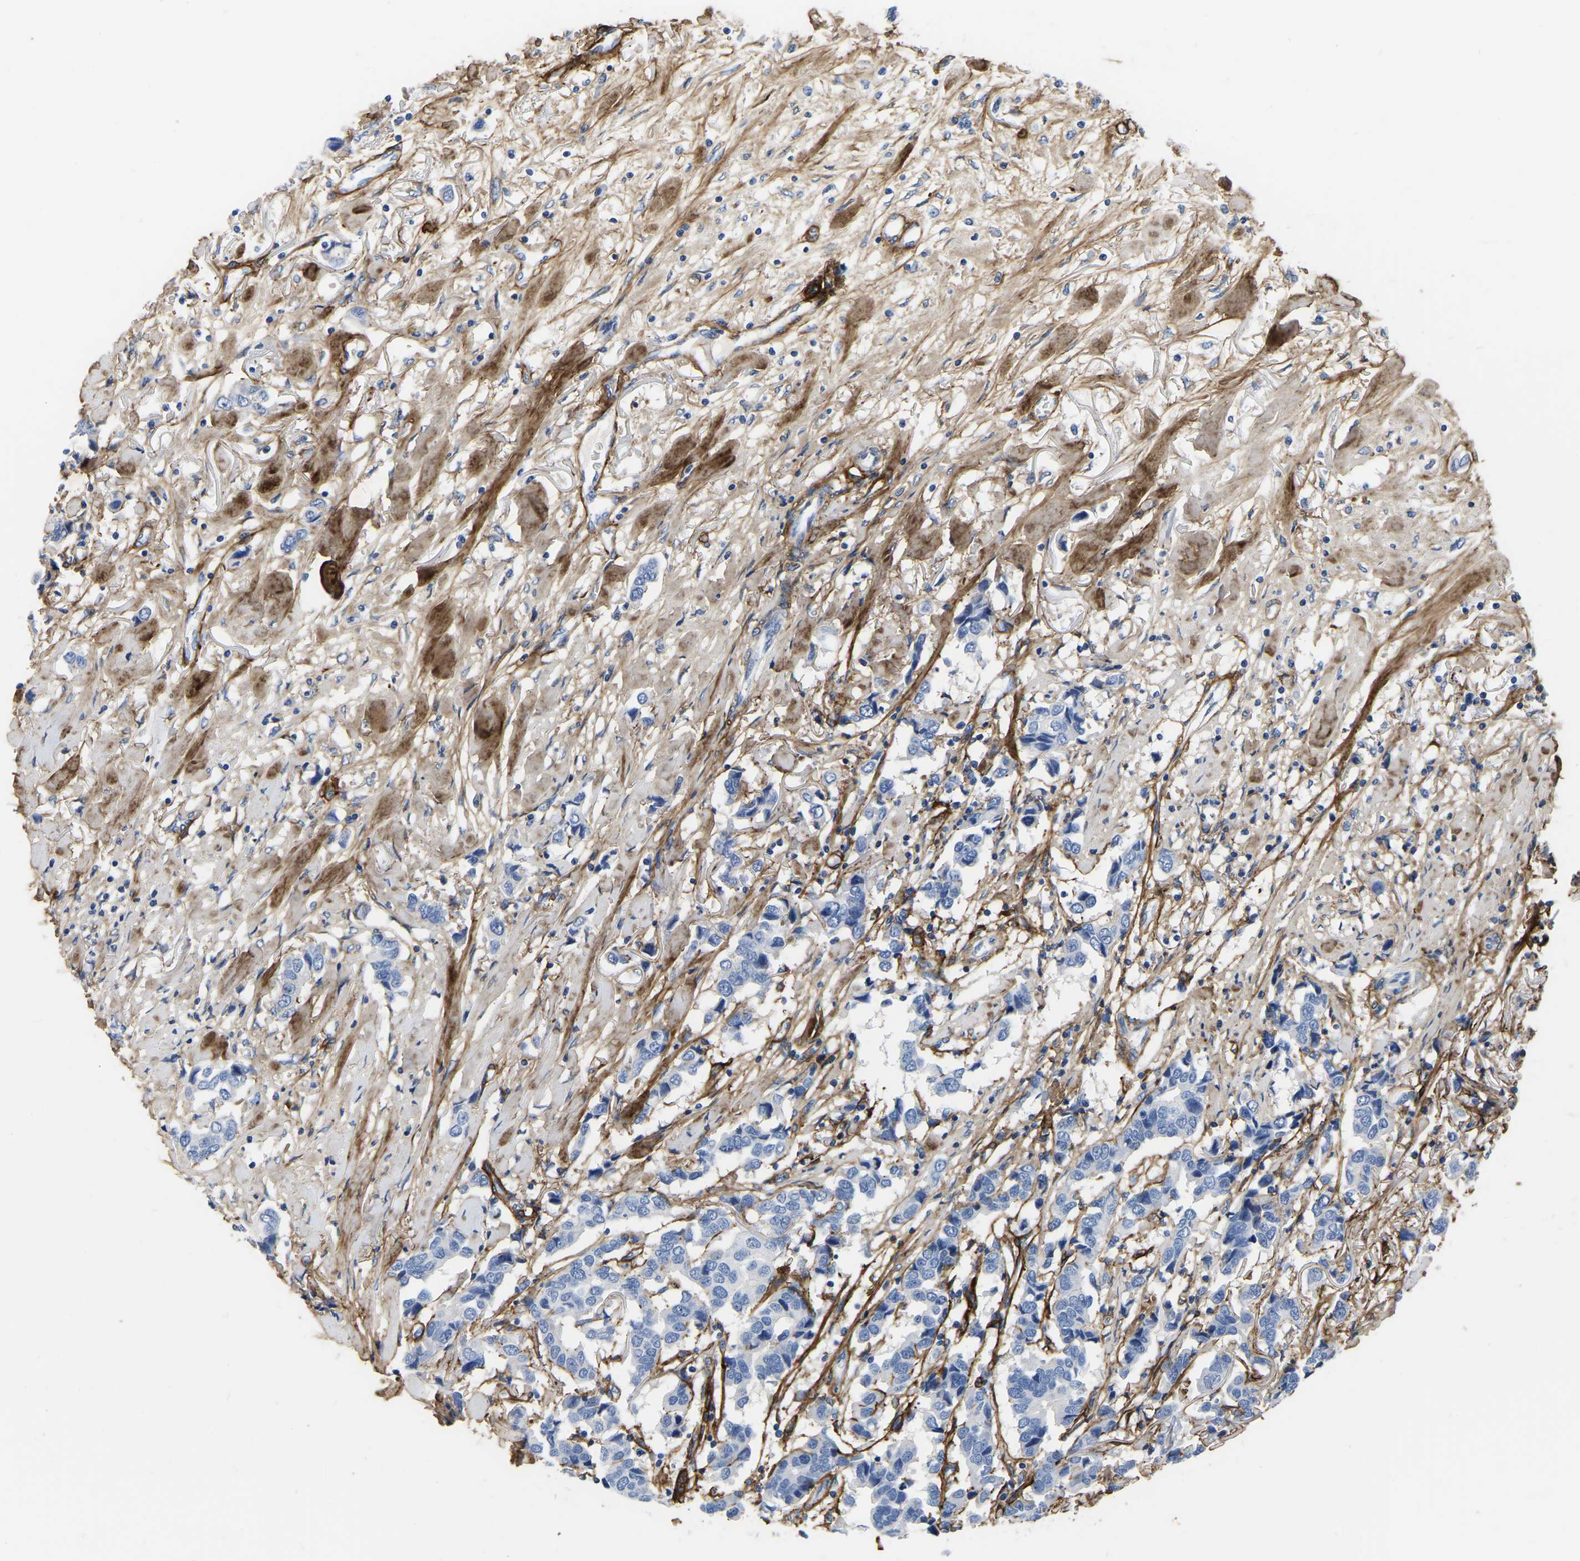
{"staining": {"intensity": "negative", "quantity": "none", "location": "none"}, "tissue": "breast cancer", "cell_type": "Tumor cells", "image_type": "cancer", "snomed": [{"axis": "morphology", "description": "Duct carcinoma"}, {"axis": "topography", "description": "Breast"}], "caption": "Immunohistochemistry (IHC) of breast cancer (invasive ductal carcinoma) reveals no expression in tumor cells.", "gene": "COL6A1", "patient": {"sex": "female", "age": 80}}